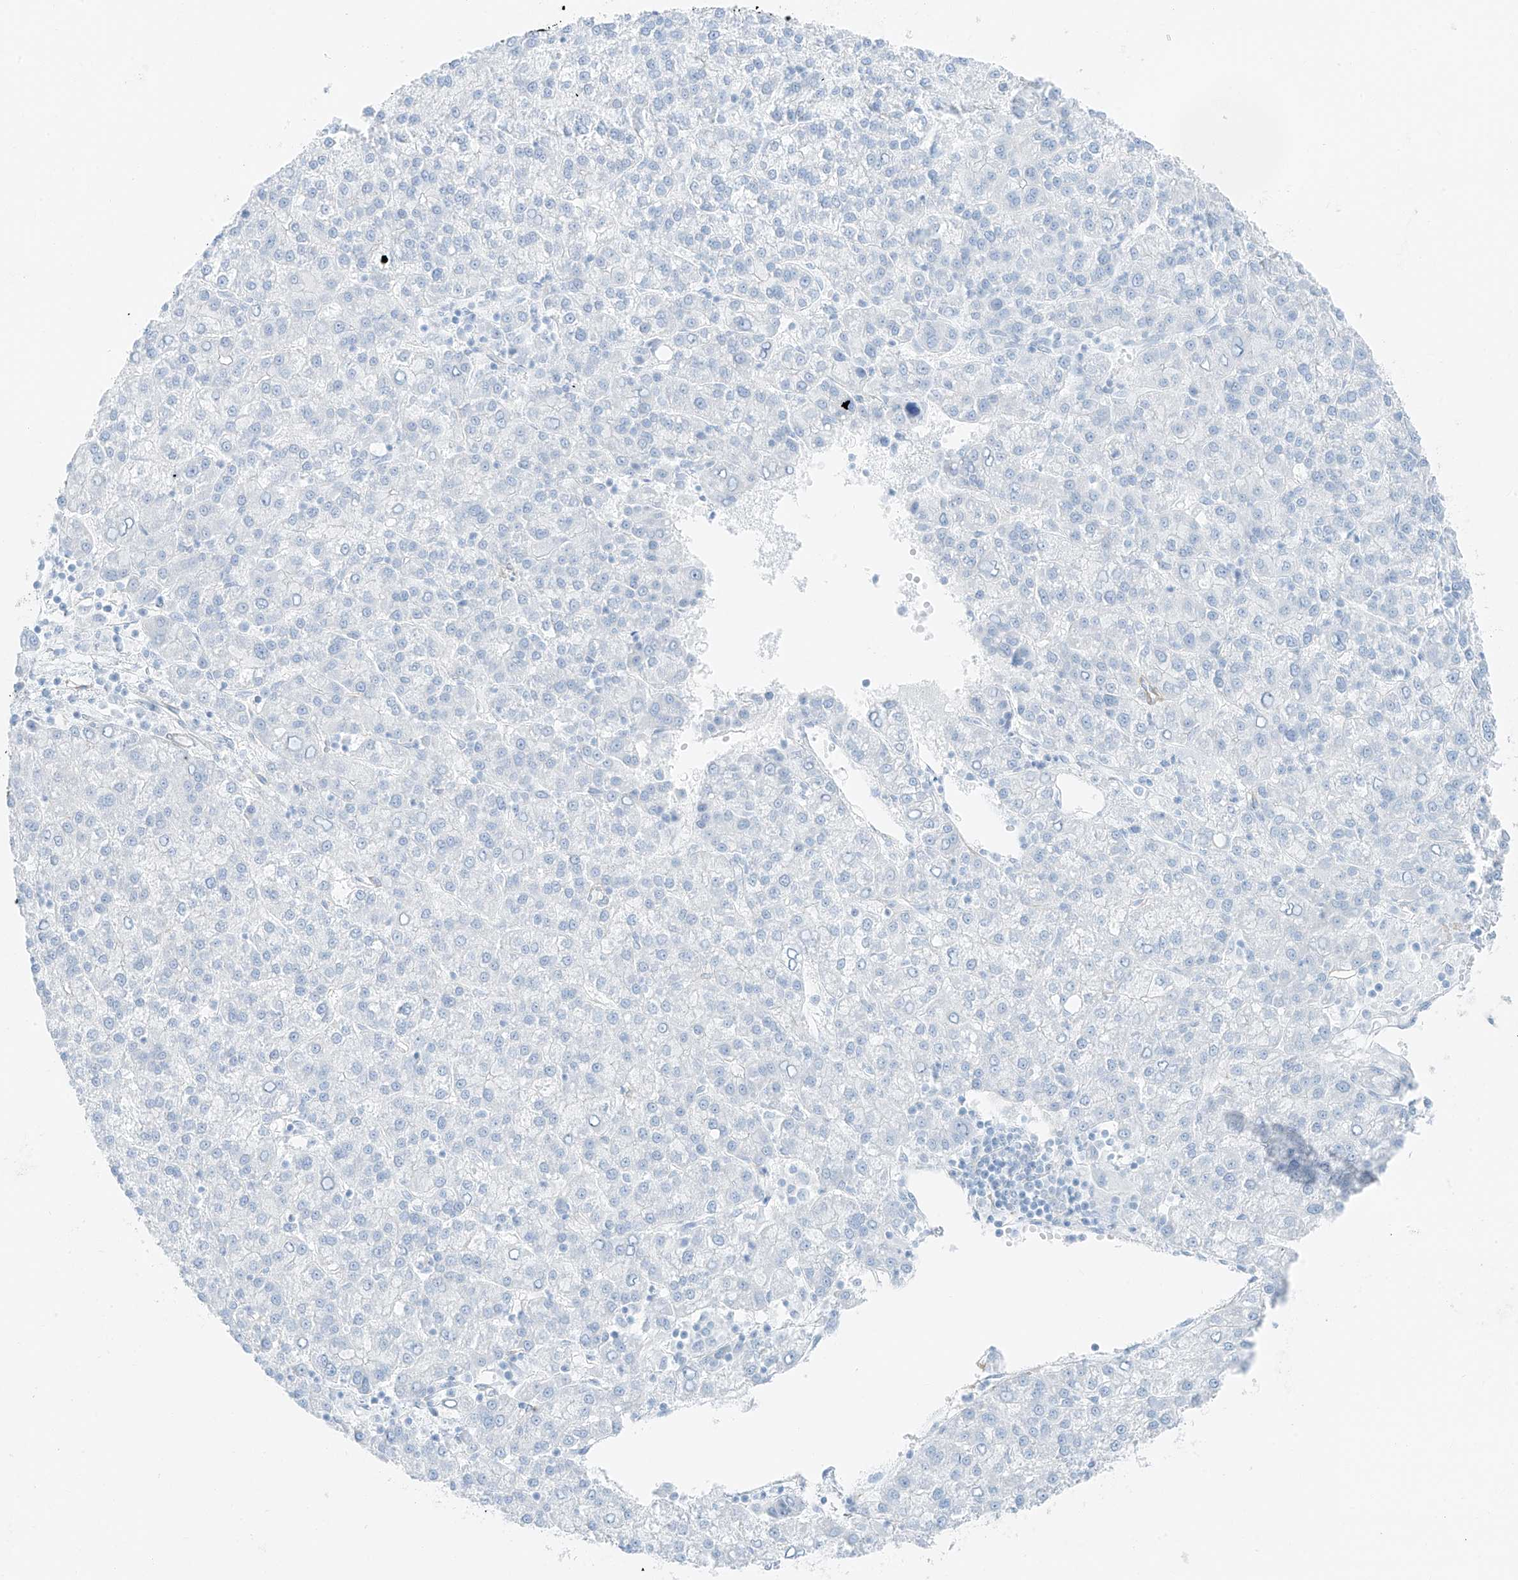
{"staining": {"intensity": "negative", "quantity": "none", "location": "none"}, "tissue": "liver cancer", "cell_type": "Tumor cells", "image_type": "cancer", "snomed": [{"axis": "morphology", "description": "Carcinoma, Hepatocellular, NOS"}, {"axis": "topography", "description": "Liver"}], "caption": "This image is of liver cancer stained with immunohistochemistry to label a protein in brown with the nuclei are counter-stained blue. There is no positivity in tumor cells.", "gene": "SMCP", "patient": {"sex": "female", "age": 58}}